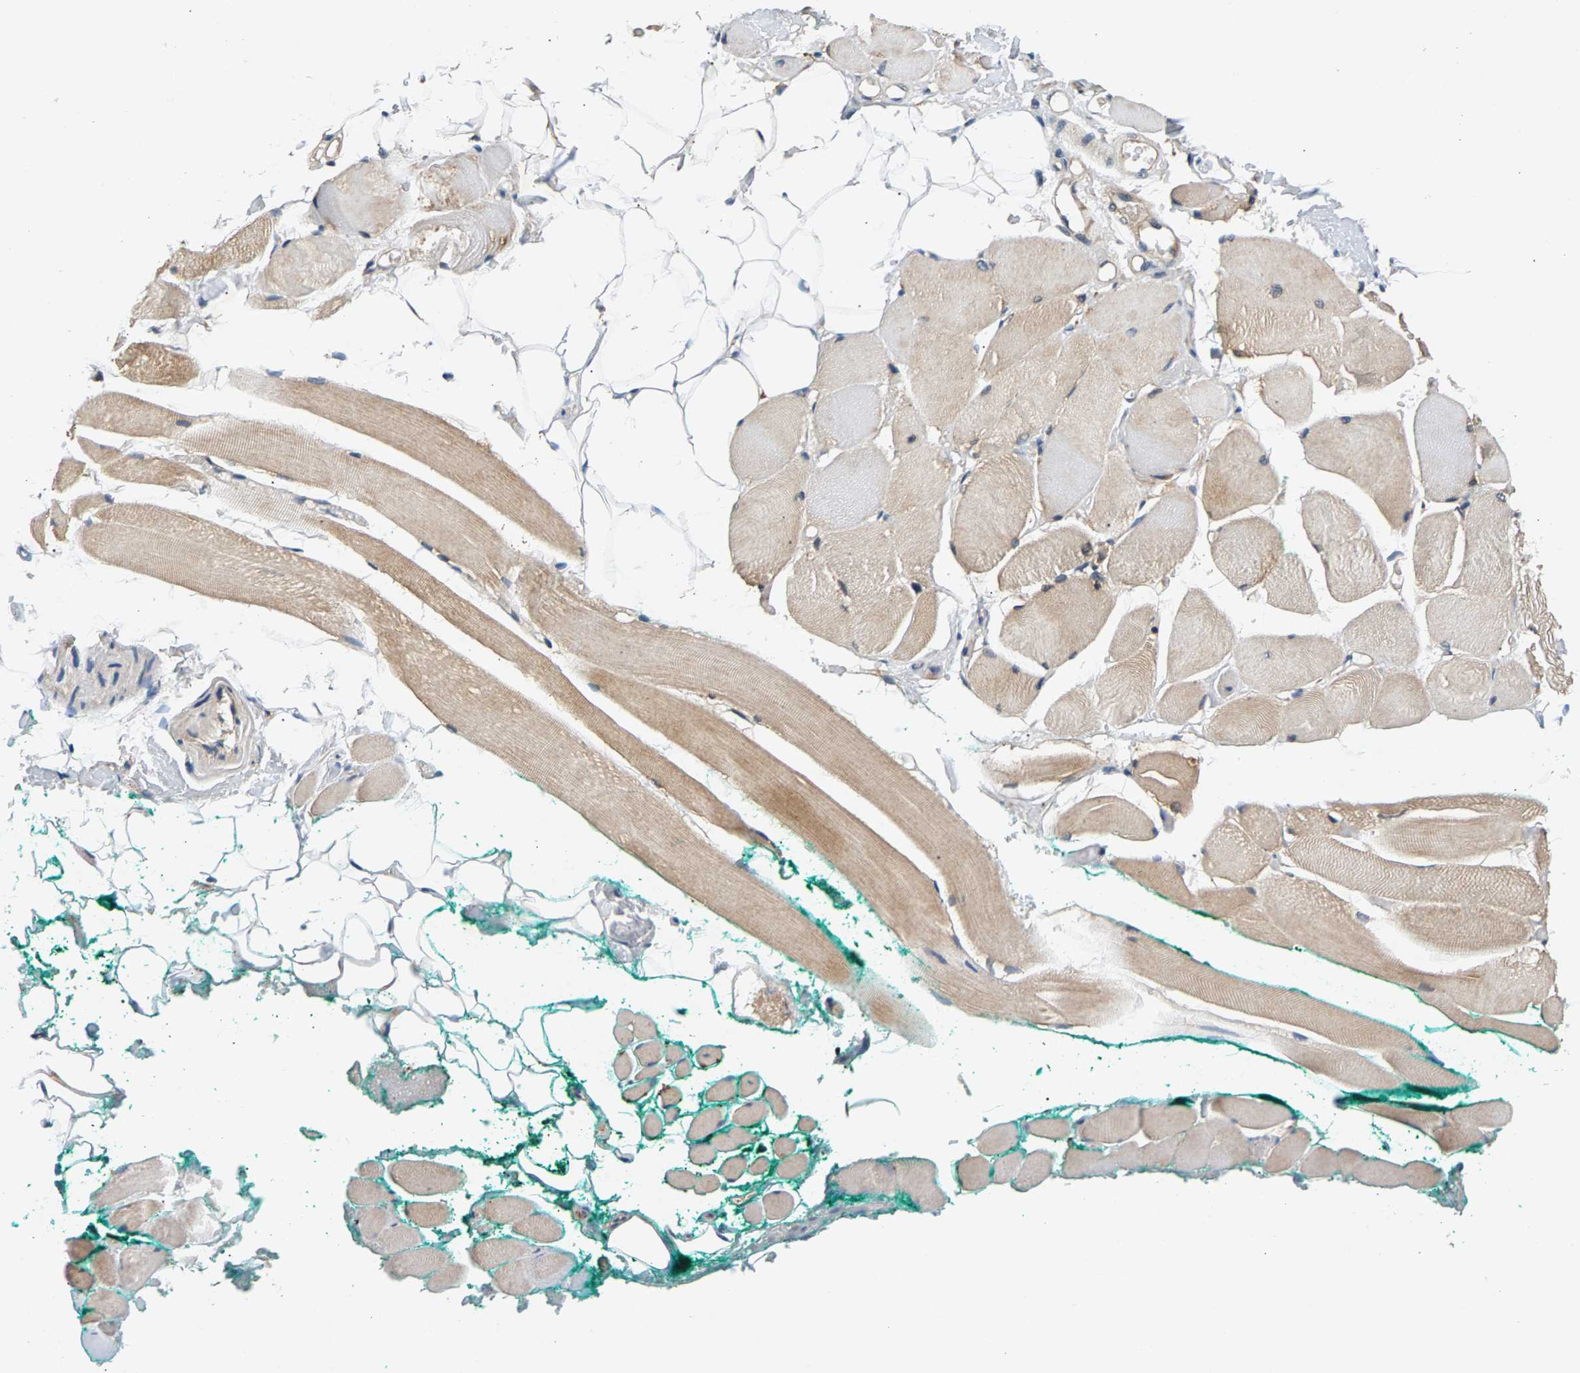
{"staining": {"intensity": "moderate", "quantity": ">75%", "location": "cytoplasmic/membranous"}, "tissue": "skeletal muscle", "cell_type": "Myocytes", "image_type": "normal", "snomed": [{"axis": "morphology", "description": "Normal tissue, NOS"}, {"axis": "topography", "description": "Skeletal muscle"}, {"axis": "topography", "description": "Peripheral nerve tissue"}], "caption": "Brown immunohistochemical staining in benign skeletal muscle shows moderate cytoplasmic/membranous expression in about >75% of myocytes.", "gene": "FAM78A", "patient": {"sex": "female", "age": 84}}